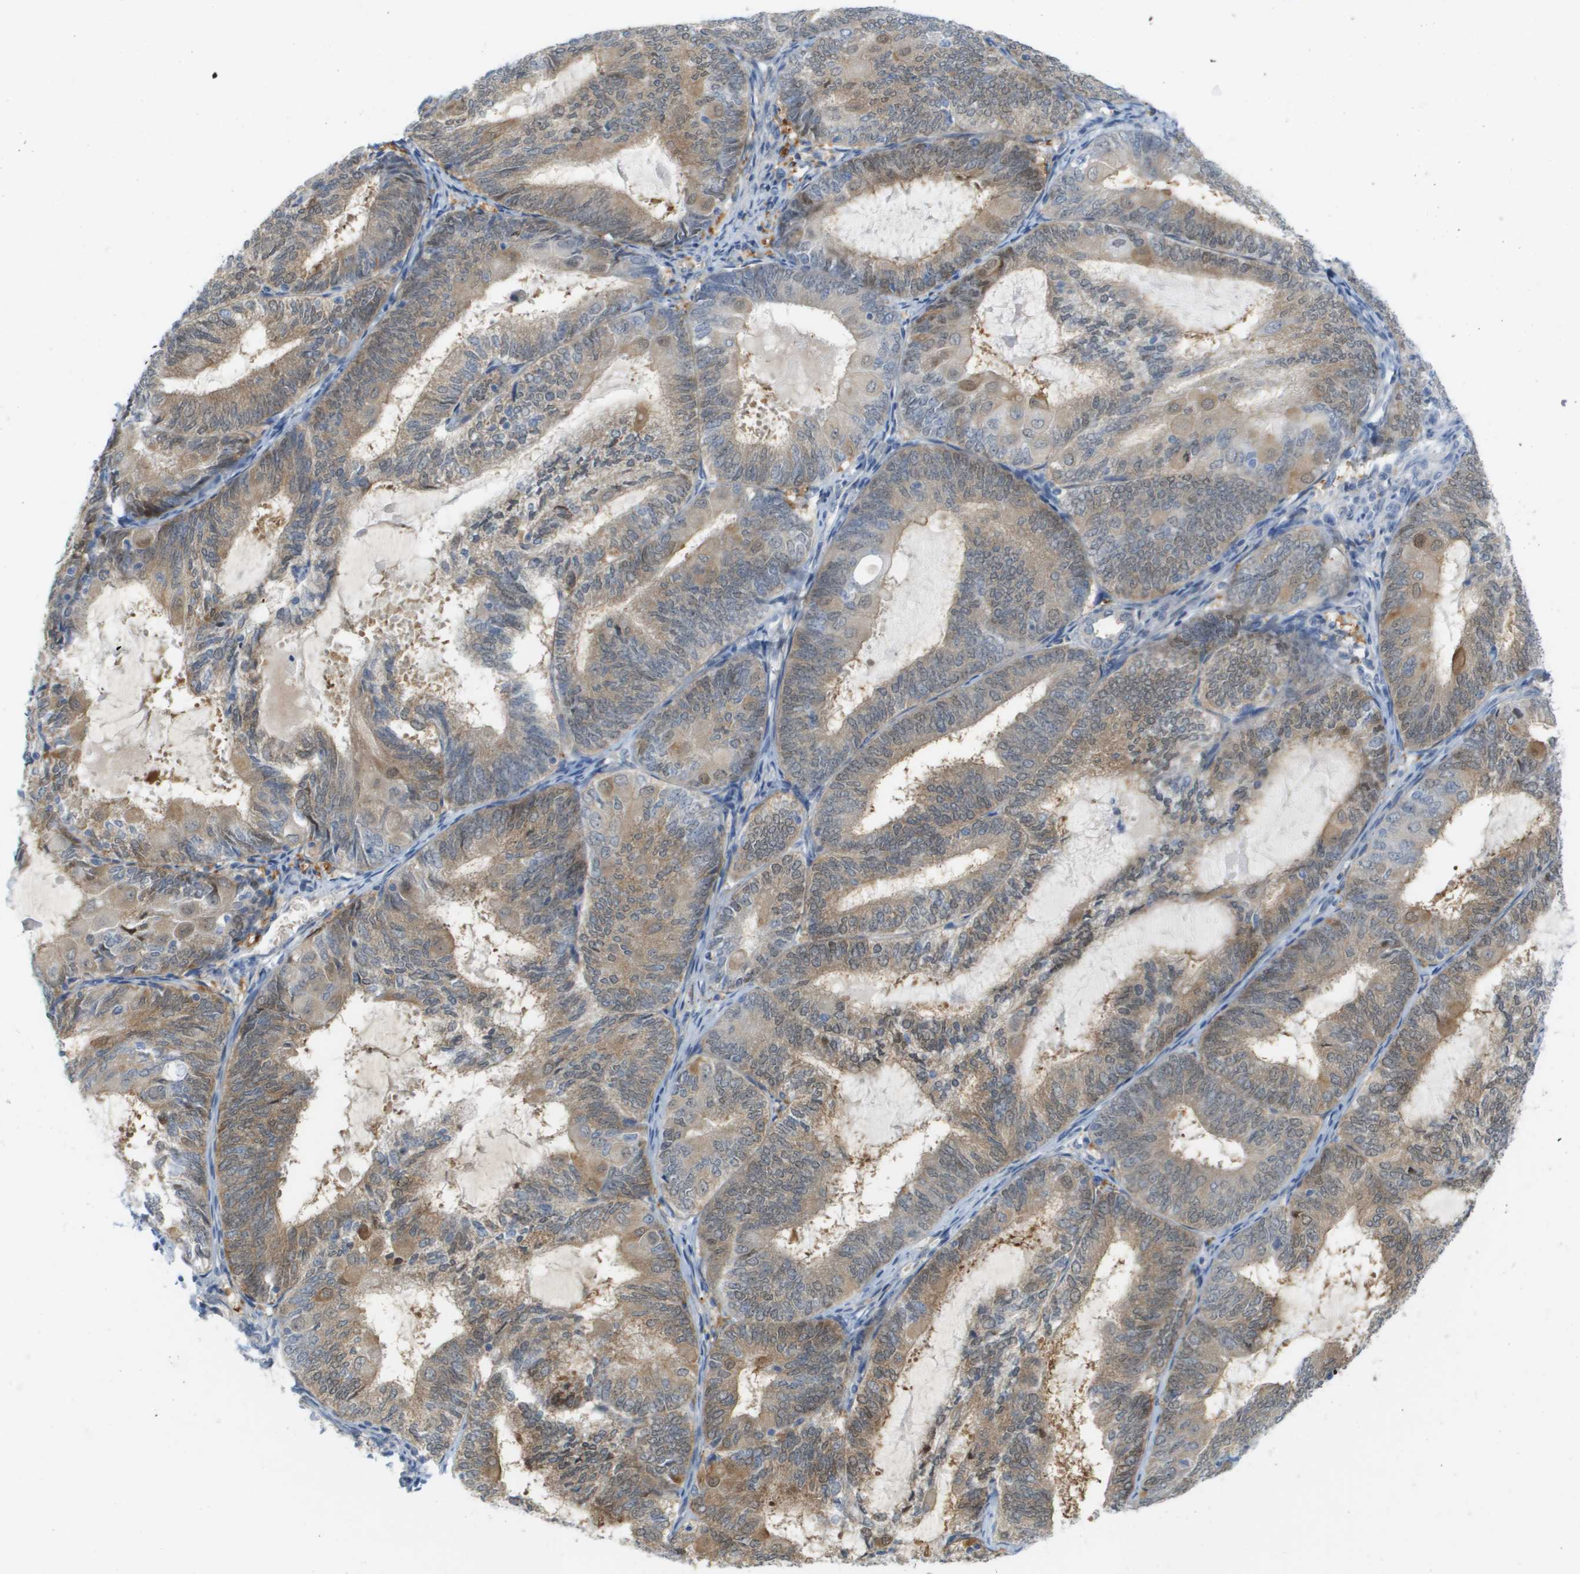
{"staining": {"intensity": "weak", "quantity": ">75%", "location": "cytoplasmic/membranous,nuclear"}, "tissue": "endometrial cancer", "cell_type": "Tumor cells", "image_type": "cancer", "snomed": [{"axis": "morphology", "description": "Adenocarcinoma, NOS"}, {"axis": "topography", "description": "Endometrium"}], "caption": "This photomicrograph reveals immunohistochemistry (IHC) staining of adenocarcinoma (endometrial), with low weak cytoplasmic/membranous and nuclear expression in approximately >75% of tumor cells.", "gene": "CUL9", "patient": {"sex": "female", "age": 81}}